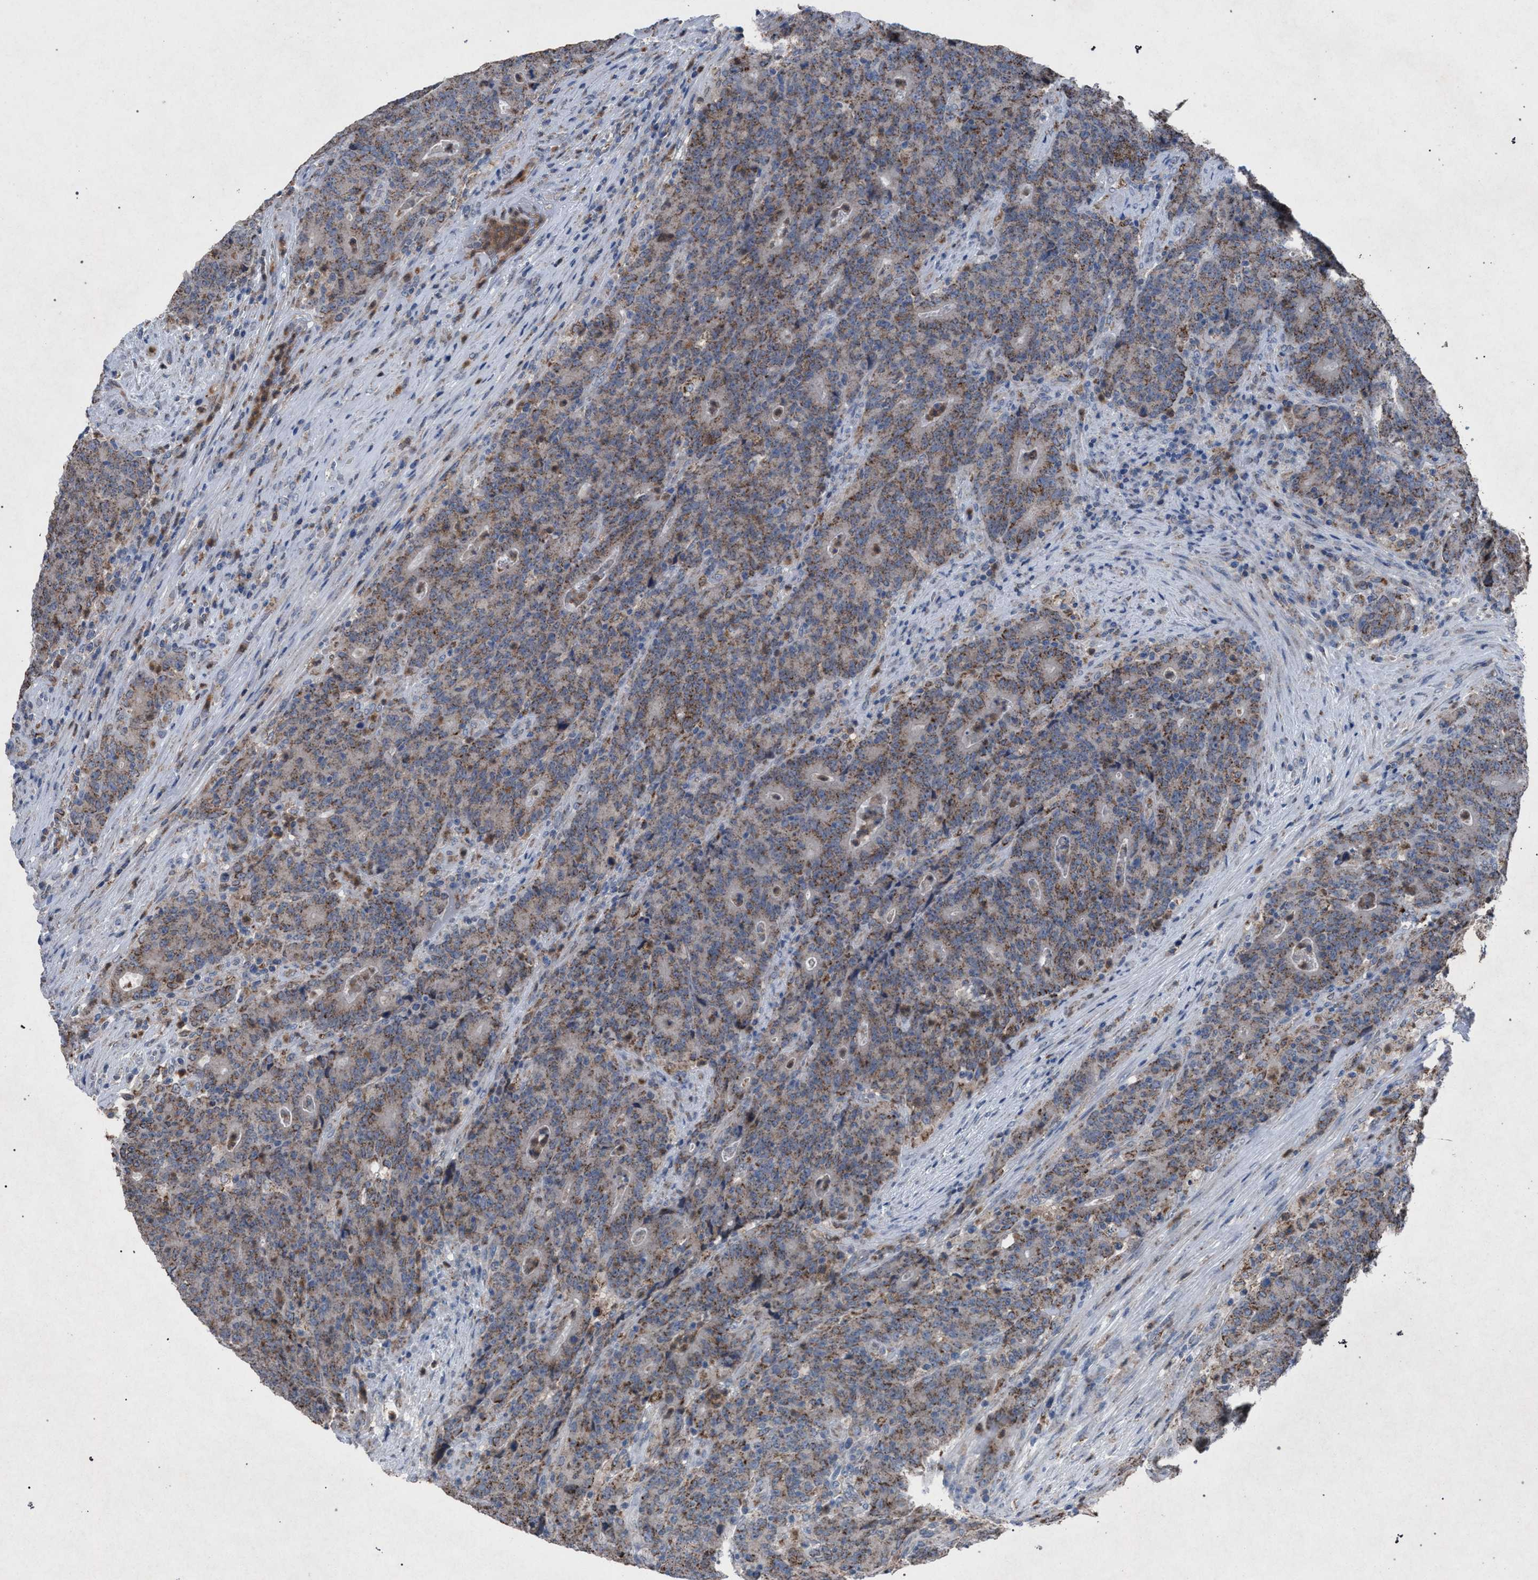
{"staining": {"intensity": "moderate", "quantity": ">75%", "location": "cytoplasmic/membranous"}, "tissue": "colorectal cancer", "cell_type": "Tumor cells", "image_type": "cancer", "snomed": [{"axis": "morphology", "description": "Normal tissue, NOS"}, {"axis": "morphology", "description": "Adenocarcinoma, NOS"}, {"axis": "topography", "description": "Colon"}], "caption": "Moderate cytoplasmic/membranous positivity is present in about >75% of tumor cells in colorectal cancer (adenocarcinoma). (DAB = brown stain, brightfield microscopy at high magnification).", "gene": "HSD17B4", "patient": {"sex": "female", "age": 75}}